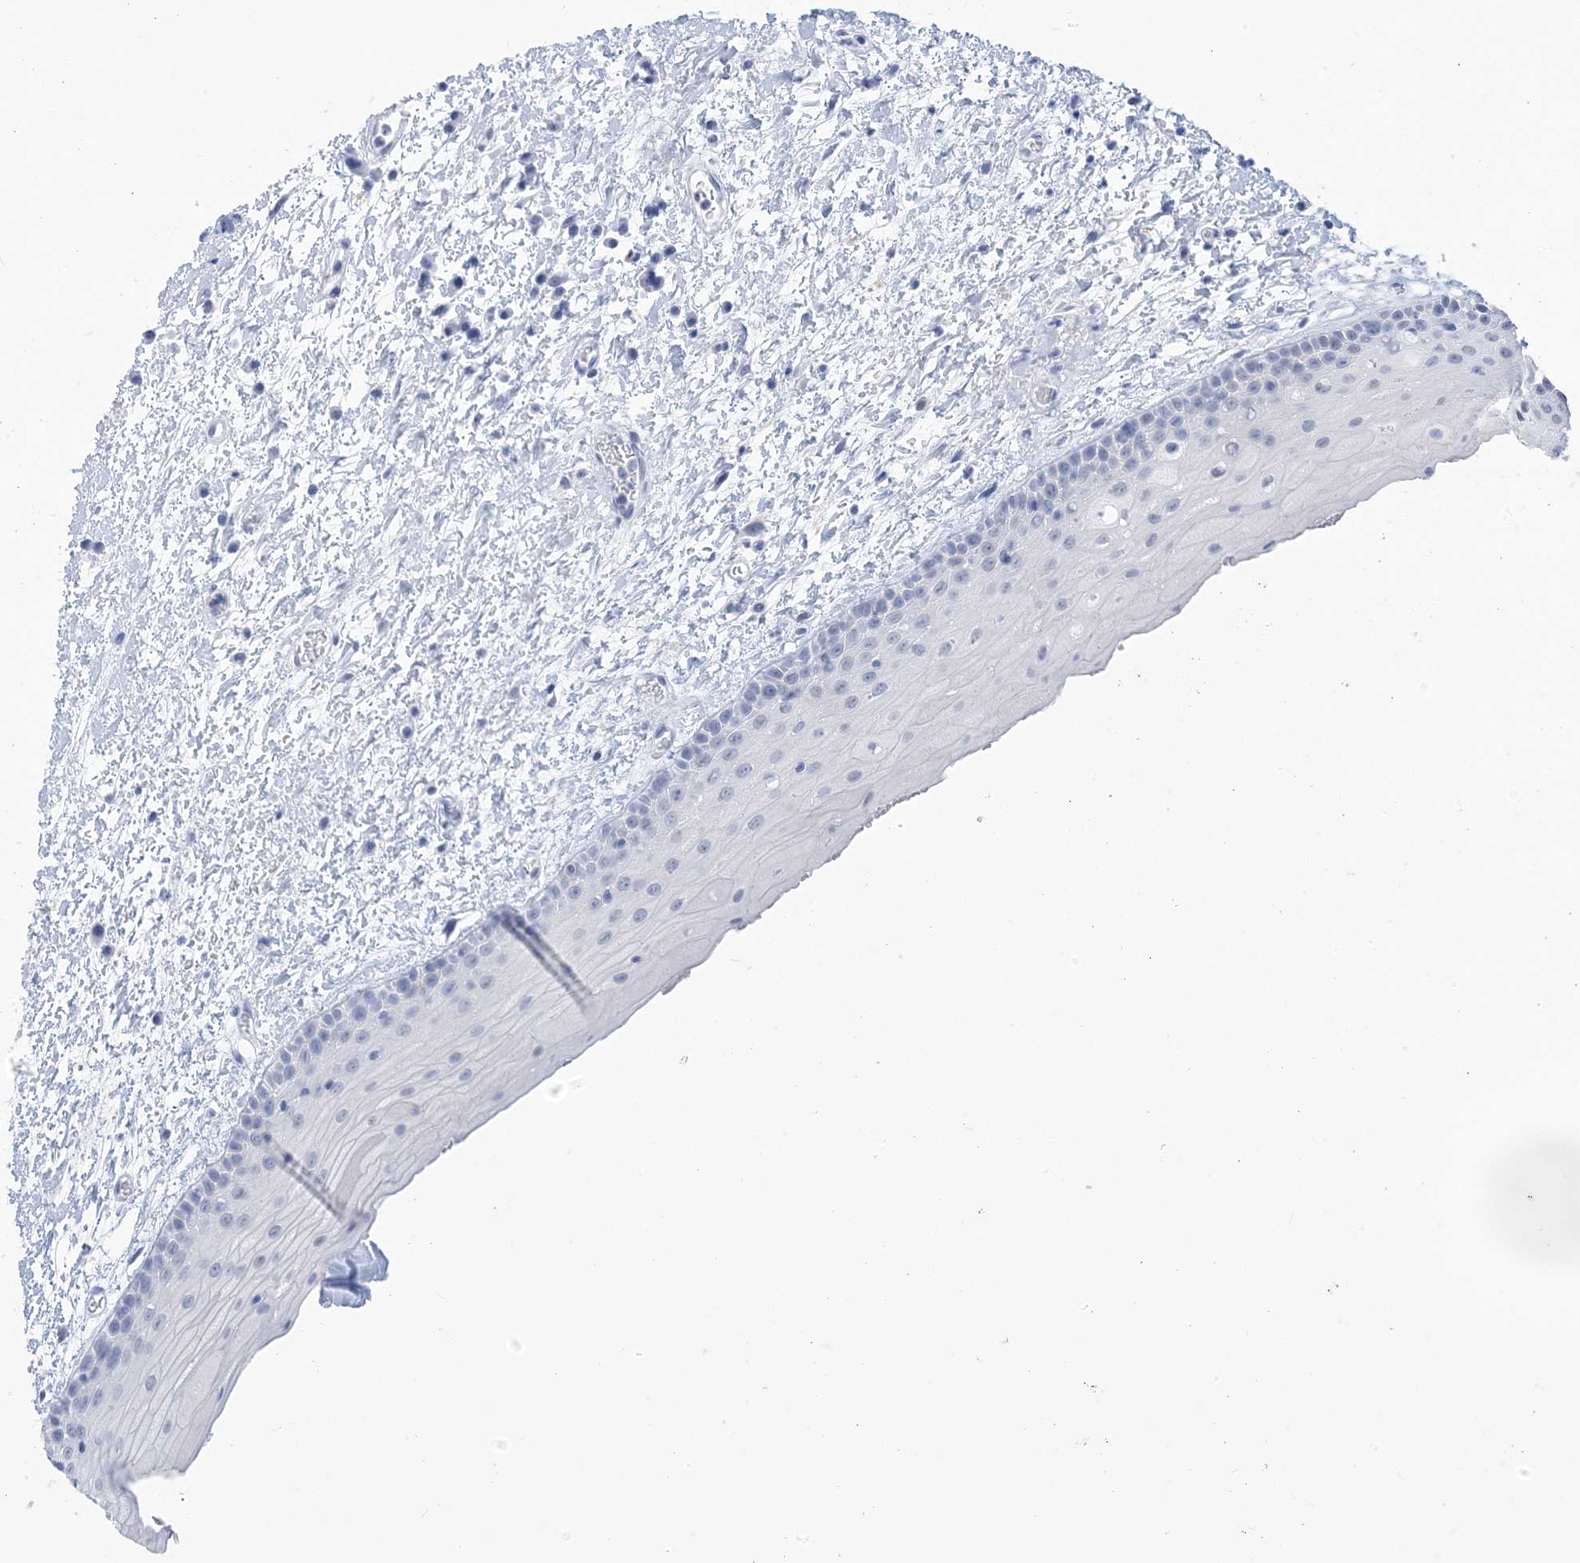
{"staining": {"intensity": "negative", "quantity": "none", "location": "none"}, "tissue": "oral mucosa", "cell_type": "Squamous epithelial cells", "image_type": "normal", "snomed": [{"axis": "morphology", "description": "Normal tissue, NOS"}, {"axis": "topography", "description": "Oral tissue"}], "caption": "High magnification brightfield microscopy of unremarkable oral mucosa stained with DAB (brown) and counterstained with hematoxylin (blue): squamous epithelial cells show no significant positivity.", "gene": "SH3YL1", "patient": {"sex": "female", "age": 76}}